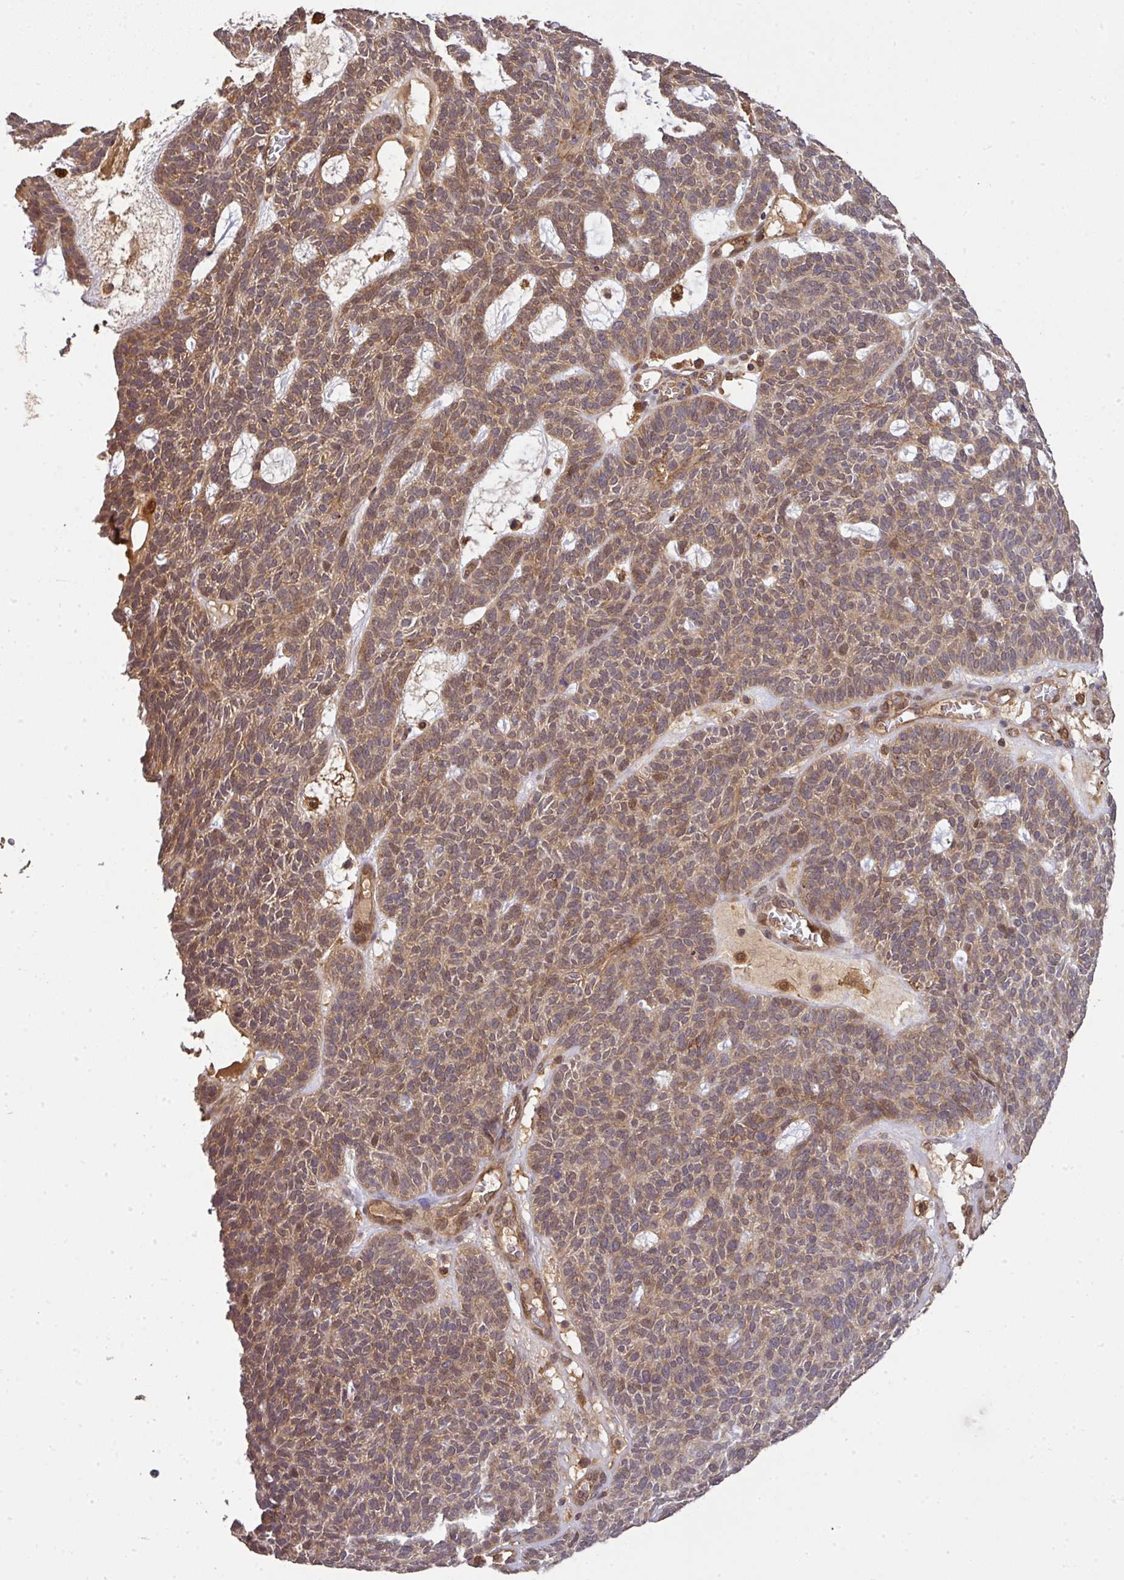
{"staining": {"intensity": "moderate", "quantity": ">75%", "location": "cytoplasmic/membranous"}, "tissue": "skin cancer", "cell_type": "Tumor cells", "image_type": "cancer", "snomed": [{"axis": "morphology", "description": "Squamous cell carcinoma, NOS"}, {"axis": "topography", "description": "Skin"}], "caption": "High-power microscopy captured an immunohistochemistry (IHC) image of squamous cell carcinoma (skin), revealing moderate cytoplasmic/membranous expression in approximately >75% of tumor cells. (IHC, brightfield microscopy, high magnification).", "gene": "ARPIN", "patient": {"sex": "female", "age": 90}}